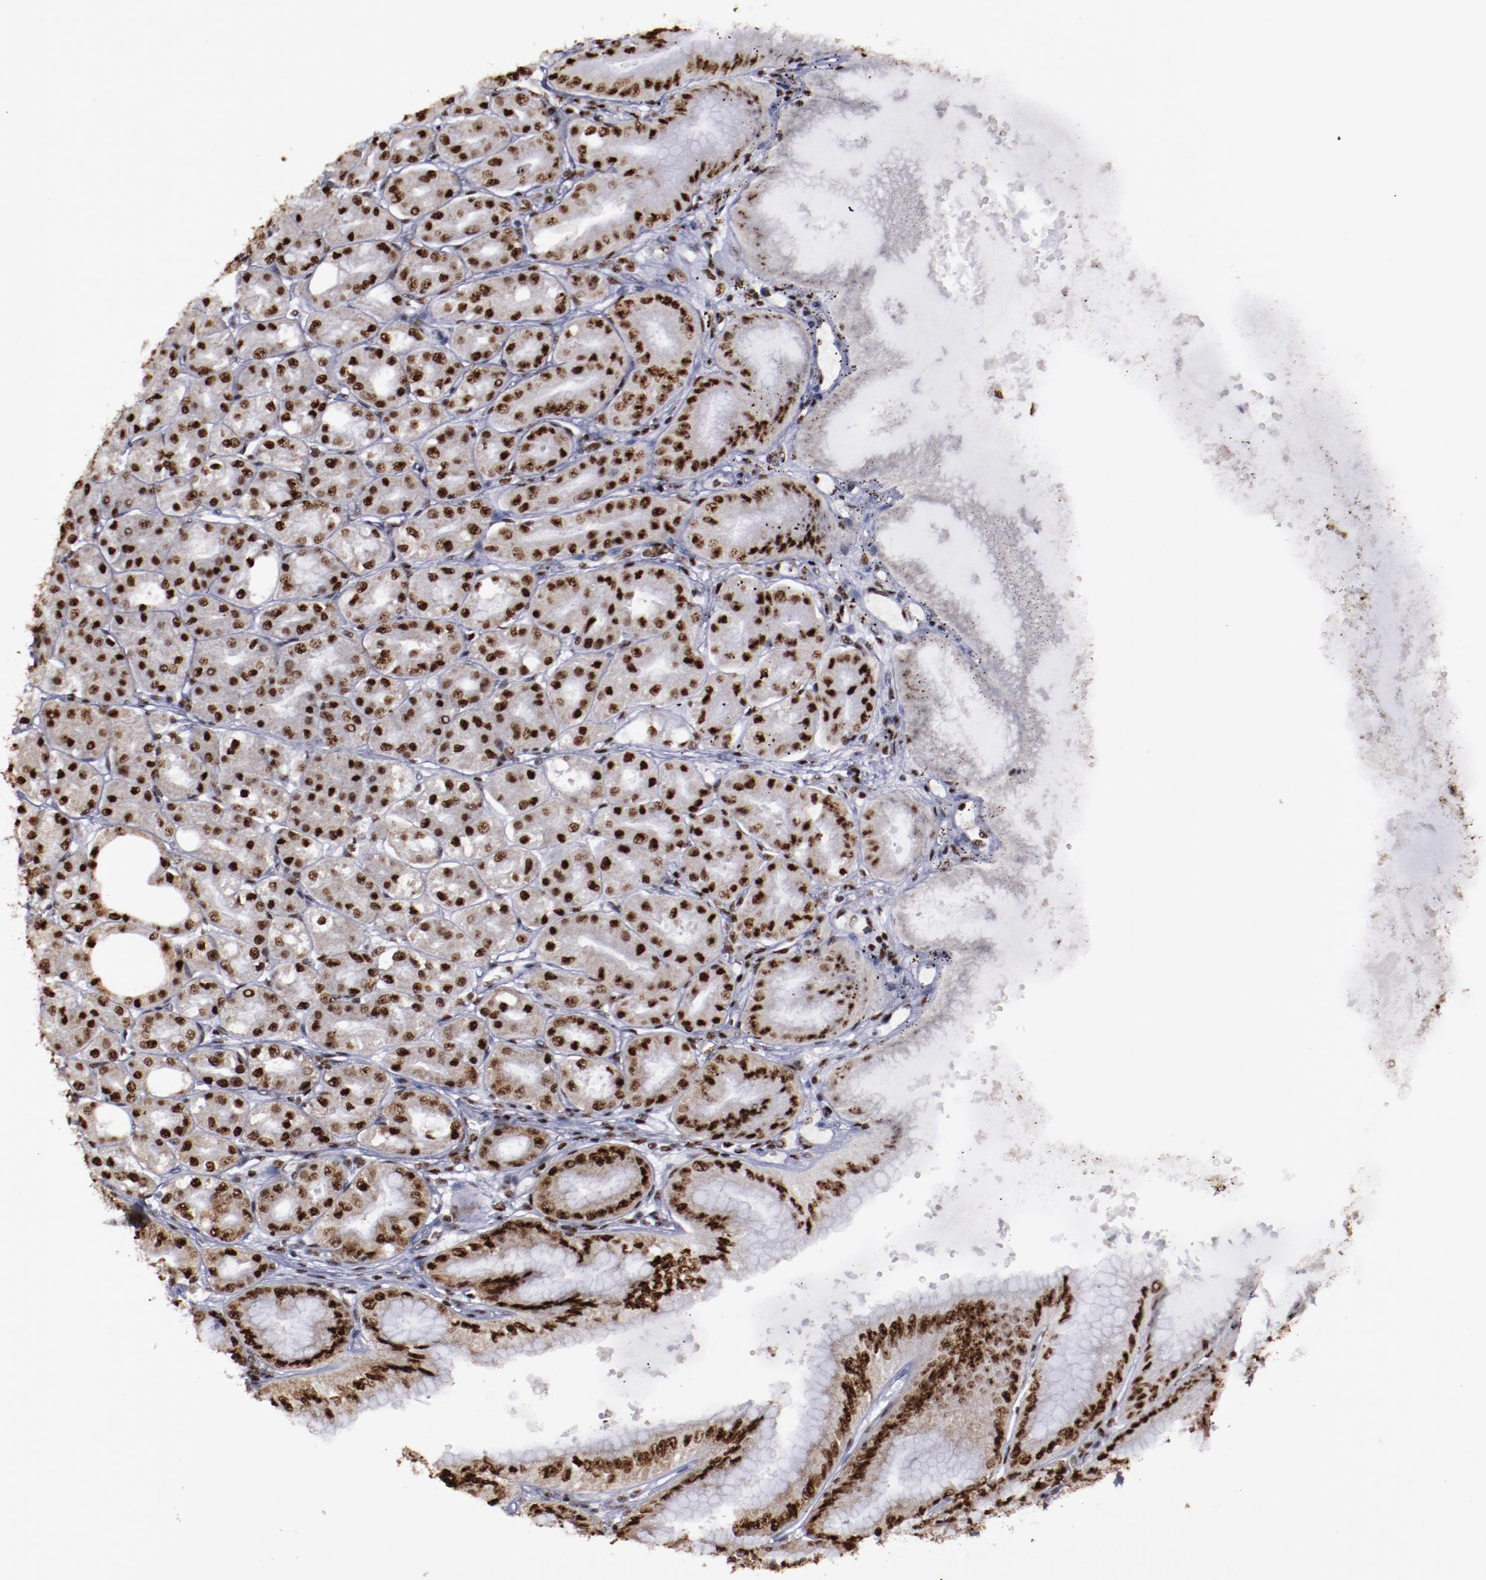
{"staining": {"intensity": "strong", "quantity": ">75%", "location": "nuclear"}, "tissue": "stomach", "cell_type": "Glandular cells", "image_type": "normal", "snomed": [{"axis": "morphology", "description": "Normal tissue, NOS"}, {"axis": "topography", "description": "Stomach, lower"}], "caption": "Strong nuclear protein staining is appreciated in approximately >75% of glandular cells in stomach.", "gene": "HNRNPA1L3", "patient": {"sex": "male", "age": 71}}